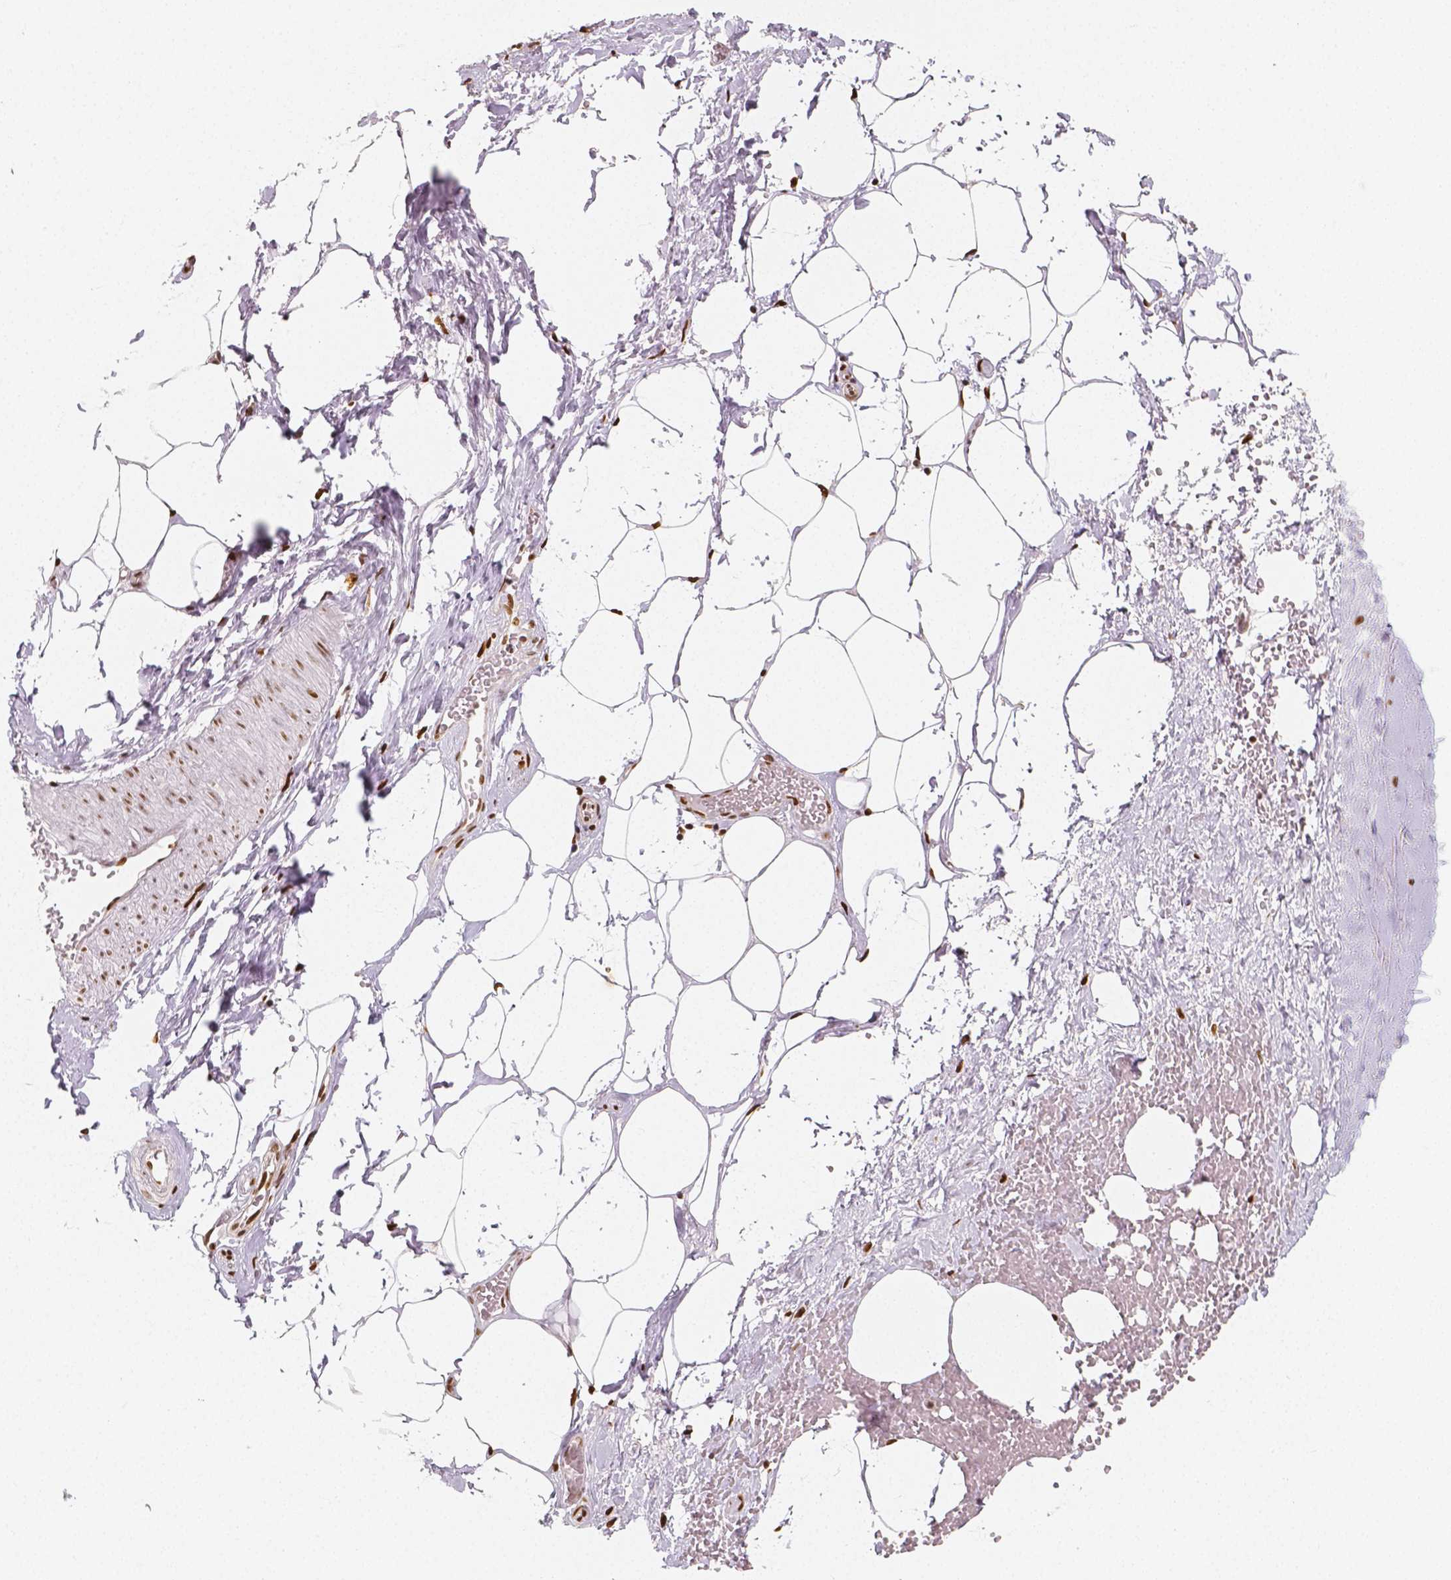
{"staining": {"intensity": "moderate", "quantity": "25%-75%", "location": "nuclear"}, "tissue": "adipose tissue", "cell_type": "Adipocytes", "image_type": "normal", "snomed": [{"axis": "morphology", "description": "Normal tissue, NOS"}, {"axis": "topography", "description": "Prostate"}, {"axis": "topography", "description": "Peripheral nerve tissue"}], "caption": "Unremarkable adipose tissue was stained to show a protein in brown. There is medium levels of moderate nuclear positivity in approximately 25%-75% of adipocytes.", "gene": "NUCKS1", "patient": {"sex": "male", "age": 55}}